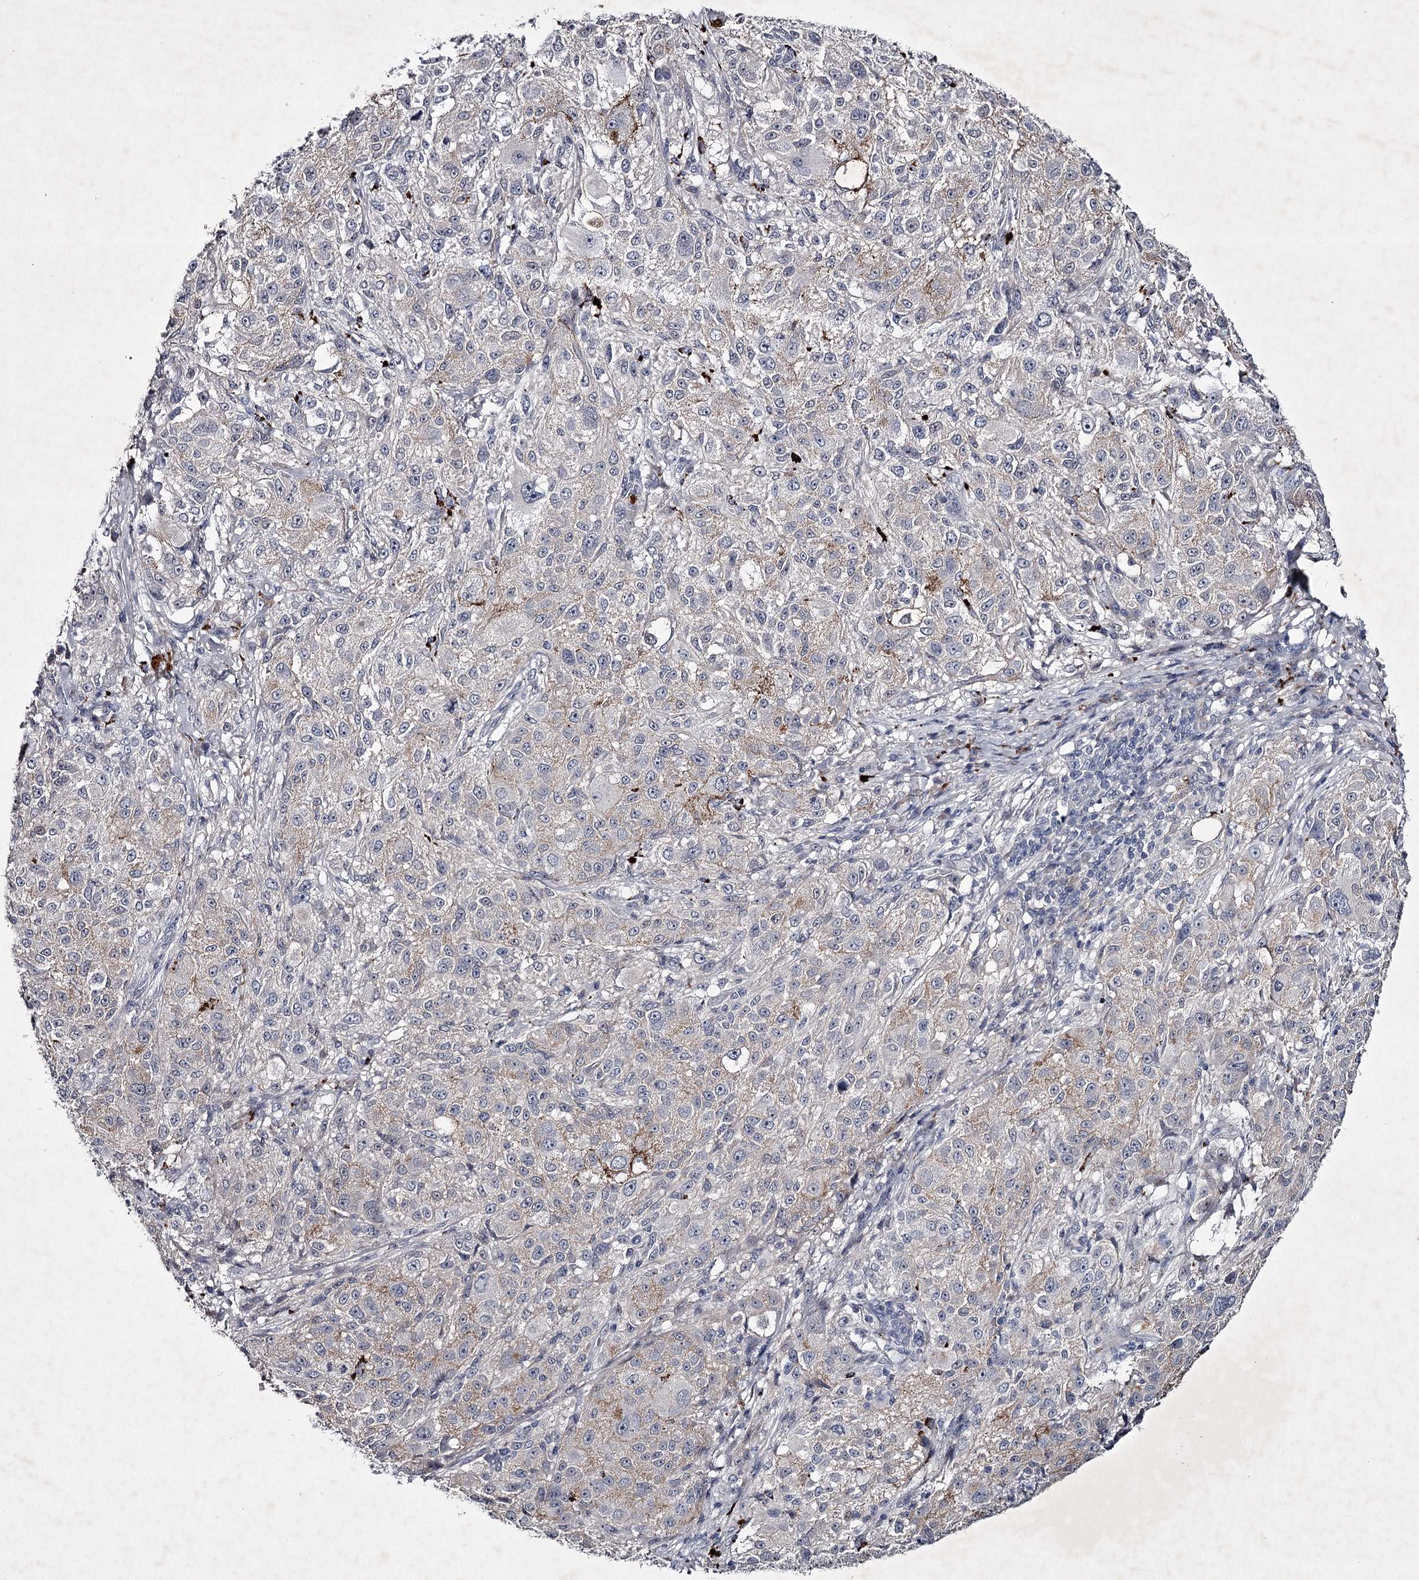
{"staining": {"intensity": "moderate", "quantity": "<25%", "location": "cytoplasmic/membranous"}, "tissue": "melanoma", "cell_type": "Tumor cells", "image_type": "cancer", "snomed": [{"axis": "morphology", "description": "Necrosis, NOS"}, {"axis": "morphology", "description": "Malignant melanoma, NOS"}, {"axis": "topography", "description": "Skin"}], "caption": "Malignant melanoma stained with a protein marker demonstrates moderate staining in tumor cells.", "gene": "FDXACB1", "patient": {"sex": "female", "age": 87}}